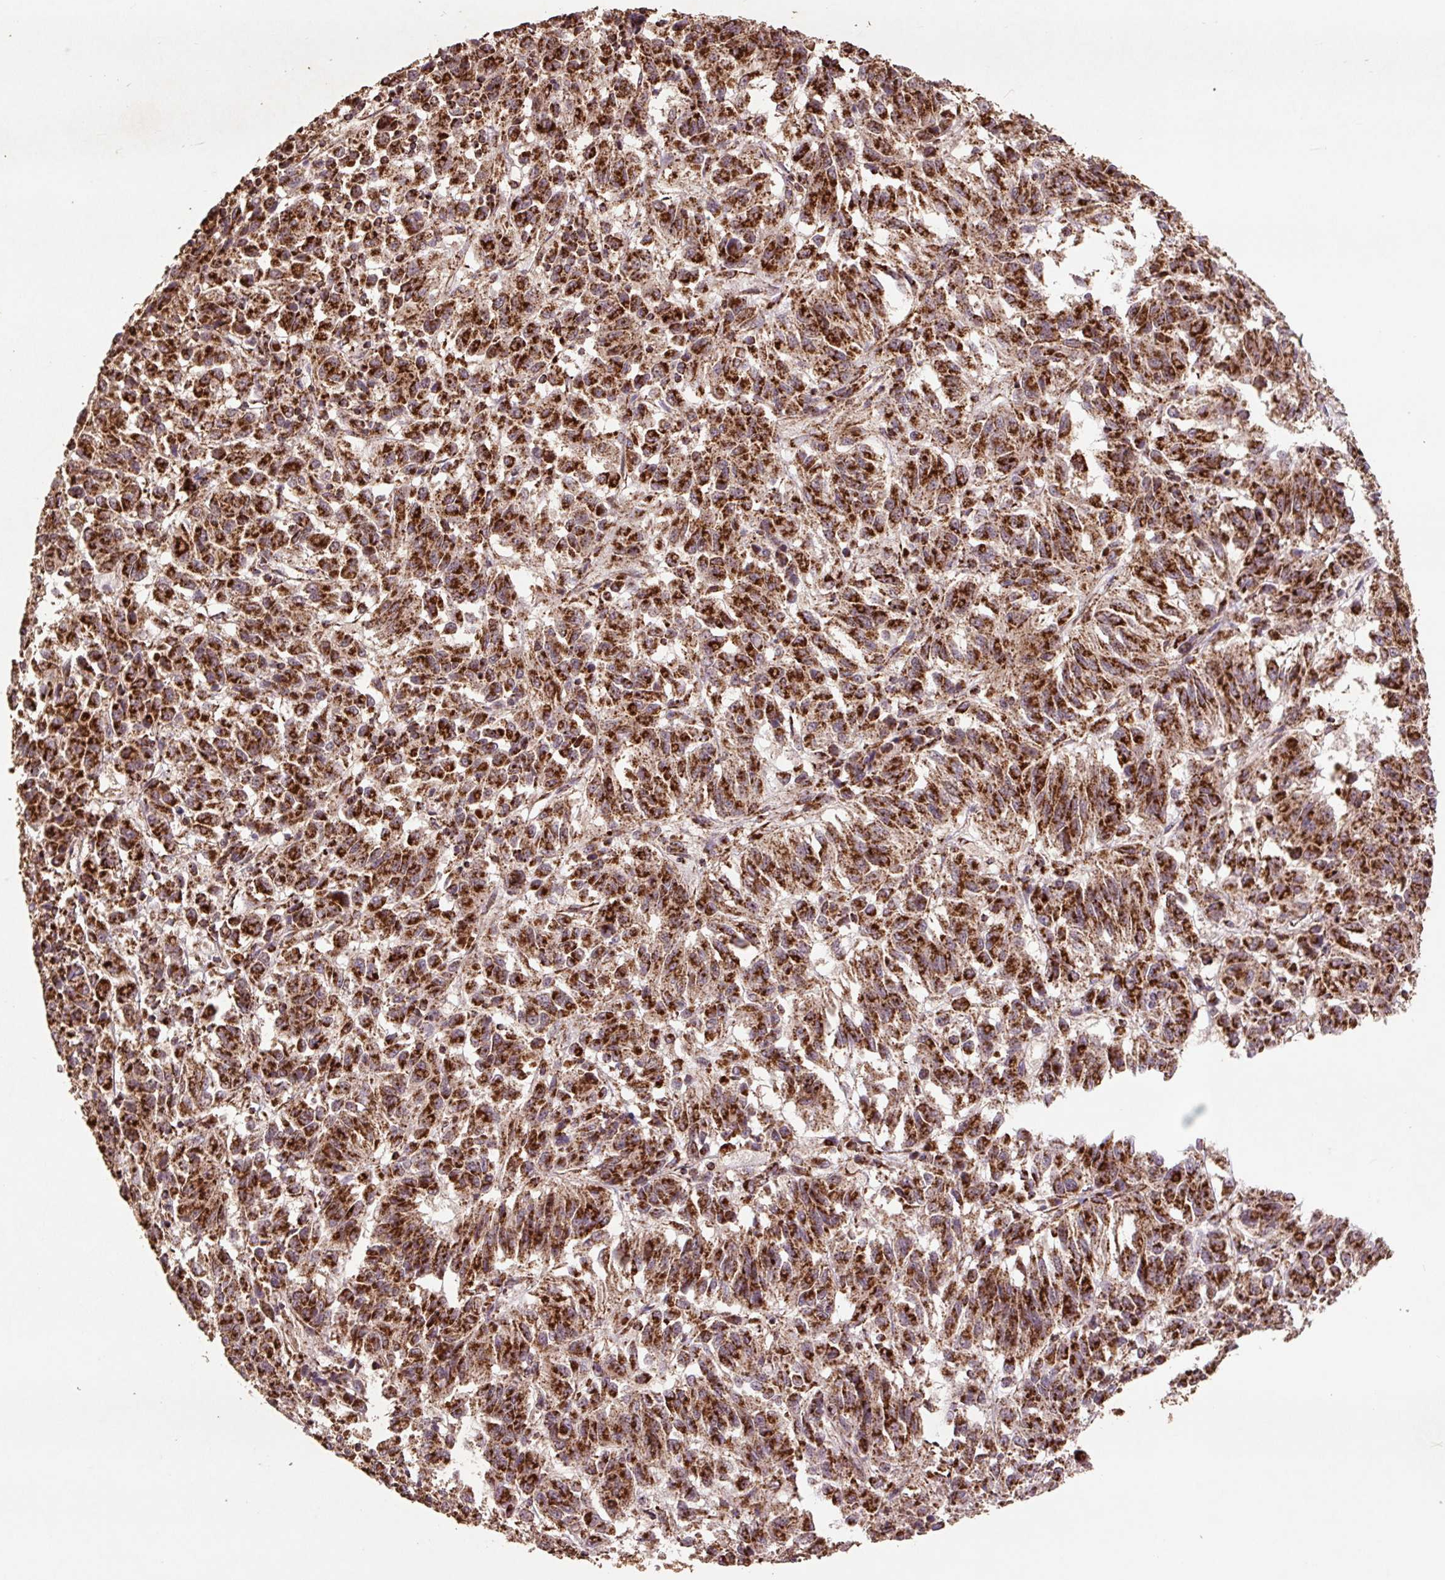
{"staining": {"intensity": "strong", "quantity": ">75%", "location": "cytoplasmic/membranous"}, "tissue": "melanoma", "cell_type": "Tumor cells", "image_type": "cancer", "snomed": [{"axis": "morphology", "description": "Malignant melanoma, Metastatic site"}, {"axis": "topography", "description": "Lung"}], "caption": "Melanoma stained with a protein marker shows strong staining in tumor cells.", "gene": "ATP5F1A", "patient": {"sex": "male", "age": 64}}